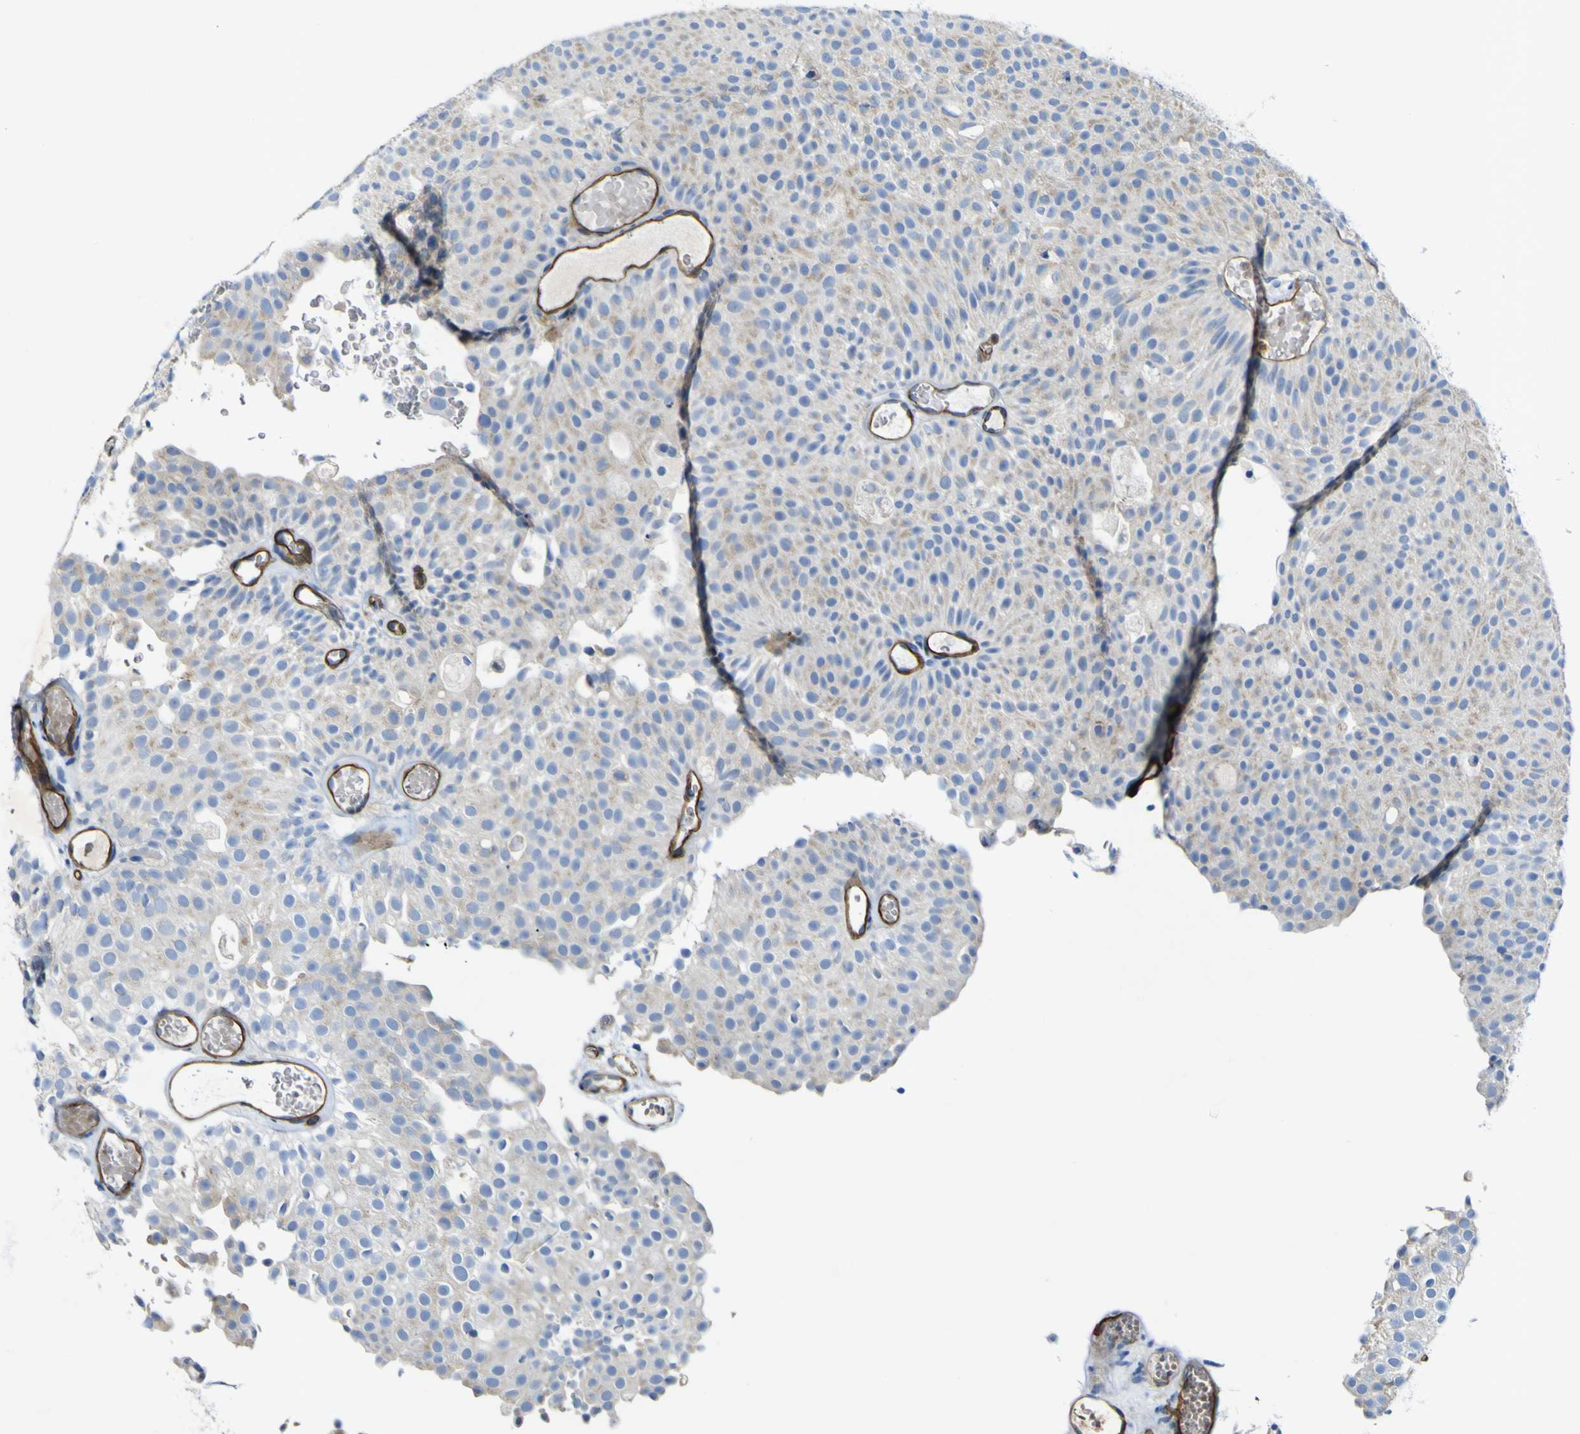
{"staining": {"intensity": "negative", "quantity": "none", "location": "none"}, "tissue": "urothelial cancer", "cell_type": "Tumor cells", "image_type": "cancer", "snomed": [{"axis": "morphology", "description": "Urothelial carcinoma, Low grade"}, {"axis": "topography", "description": "Urinary bladder"}], "caption": "The photomicrograph demonstrates no significant expression in tumor cells of urothelial carcinoma (low-grade). (DAB IHC visualized using brightfield microscopy, high magnification).", "gene": "CD93", "patient": {"sex": "male", "age": 78}}